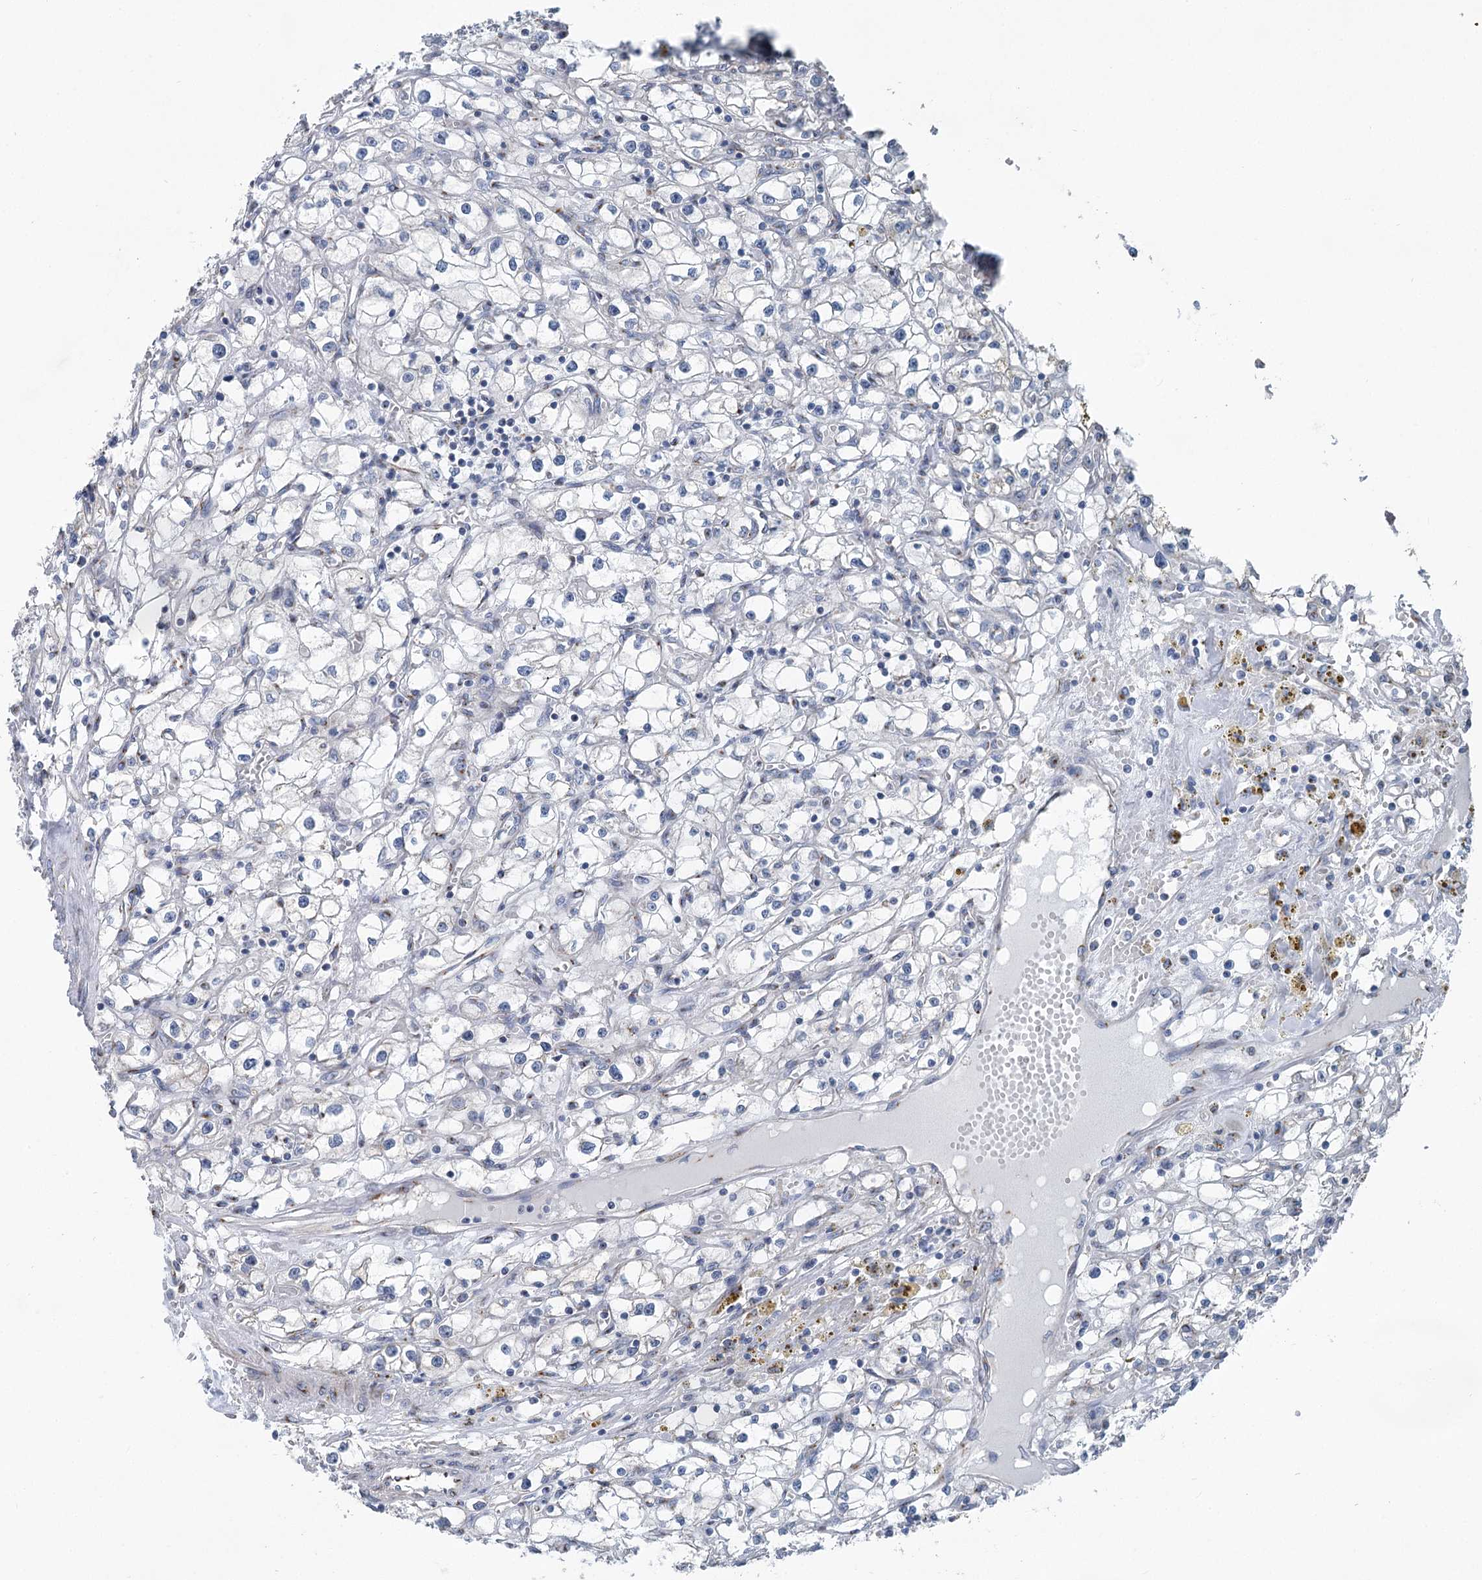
{"staining": {"intensity": "negative", "quantity": "none", "location": "none"}, "tissue": "renal cancer", "cell_type": "Tumor cells", "image_type": "cancer", "snomed": [{"axis": "morphology", "description": "Adenocarcinoma, NOS"}, {"axis": "topography", "description": "Kidney"}], "caption": "The immunohistochemistry micrograph has no significant expression in tumor cells of renal adenocarcinoma tissue. (DAB (3,3'-diaminobenzidine) IHC with hematoxylin counter stain).", "gene": "ITIH5", "patient": {"sex": "male", "age": 56}}